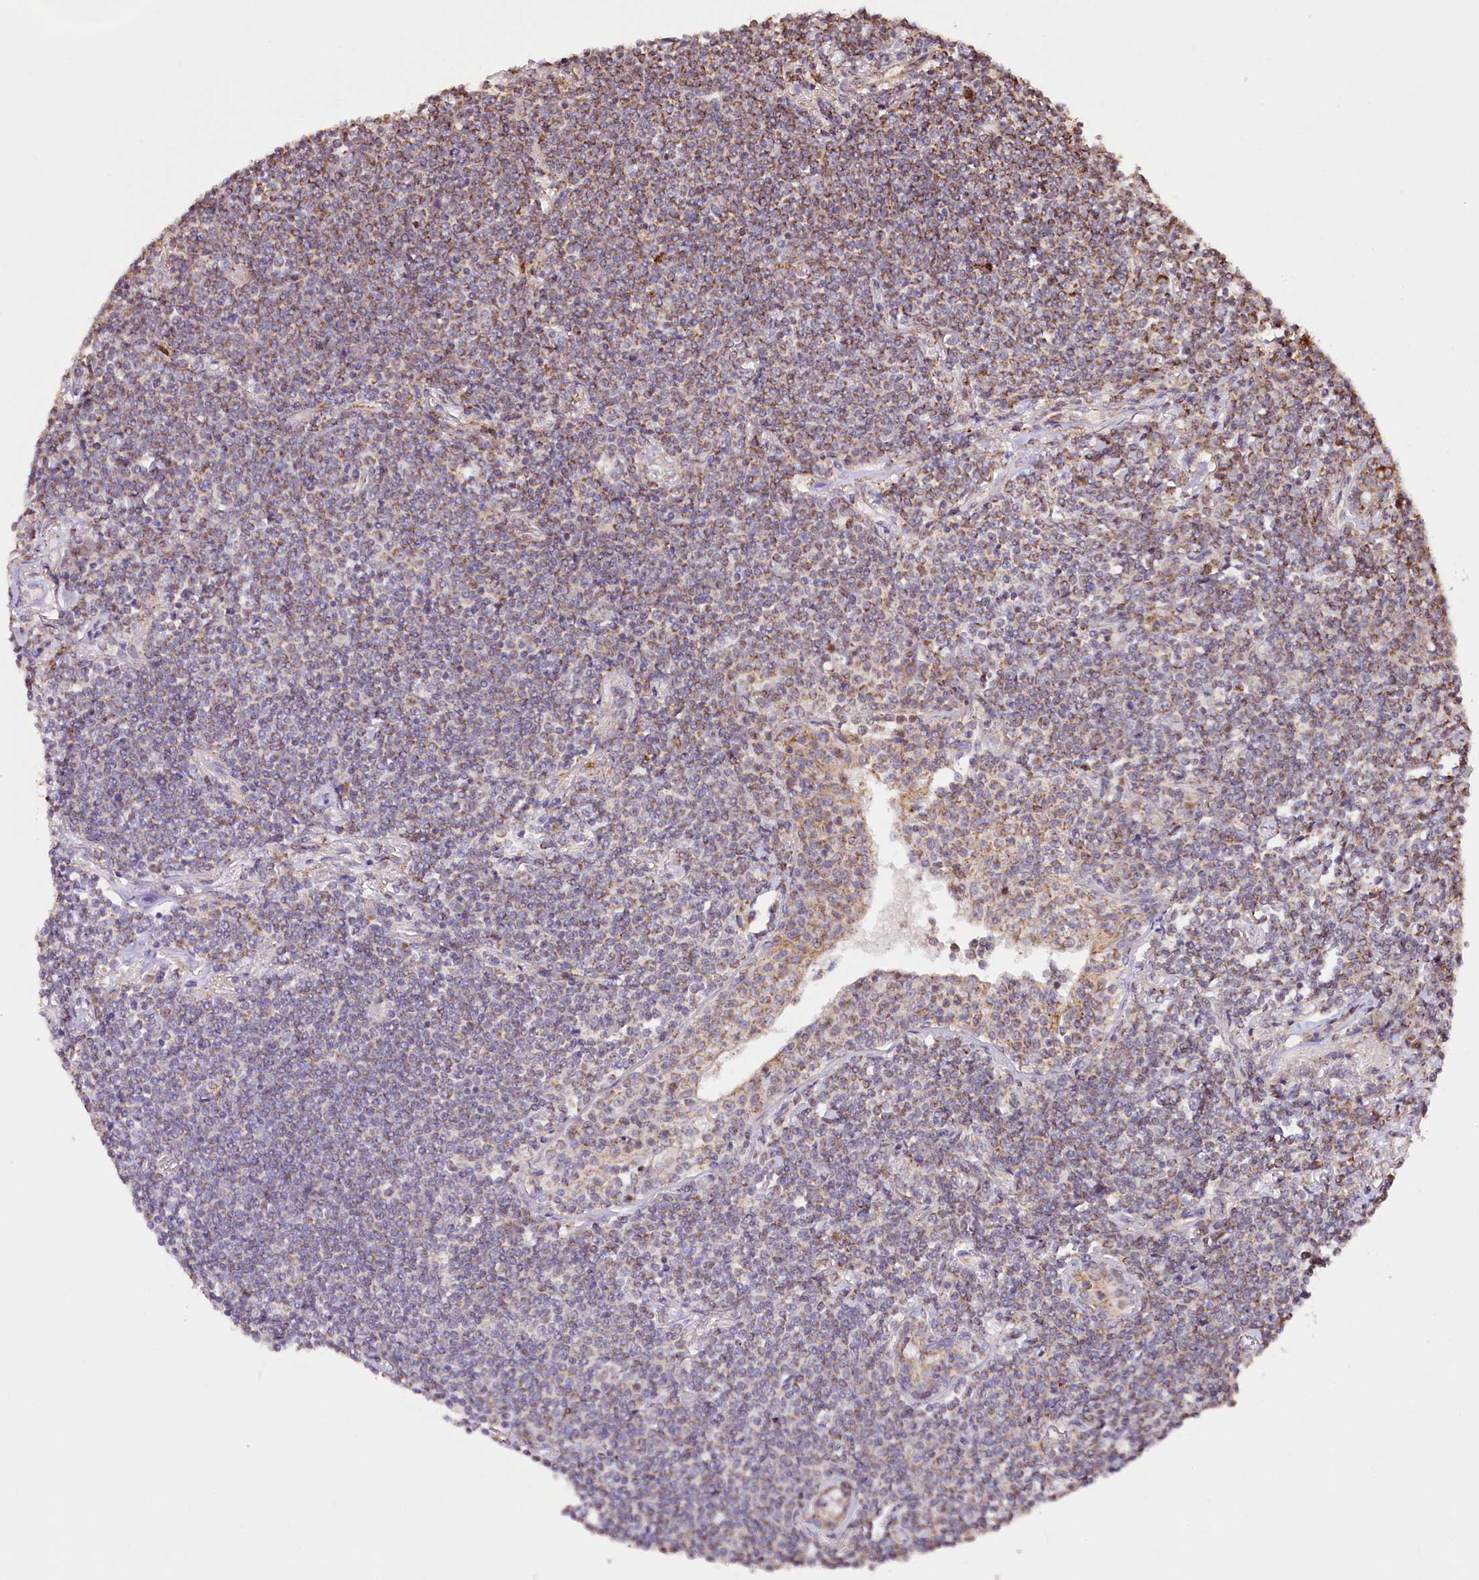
{"staining": {"intensity": "moderate", "quantity": "25%-75%", "location": "cytoplasmic/membranous"}, "tissue": "lymphoma", "cell_type": "Tumor cells", "image_type": "cancer", "snomed": [{"axis": "morphology", "description": "Malignant lymphoma, non-Hodgkin's type, Low grade"}, {"axis": "topography", "description": "Lung"}], "caption": "A micrograph of lymphoma stained for a protein demonstrates moderate cytoplasmic/membranous brown staining in tumor cells.", "gene": "ST7", "patient": {"sex": "female", "age": 71}}